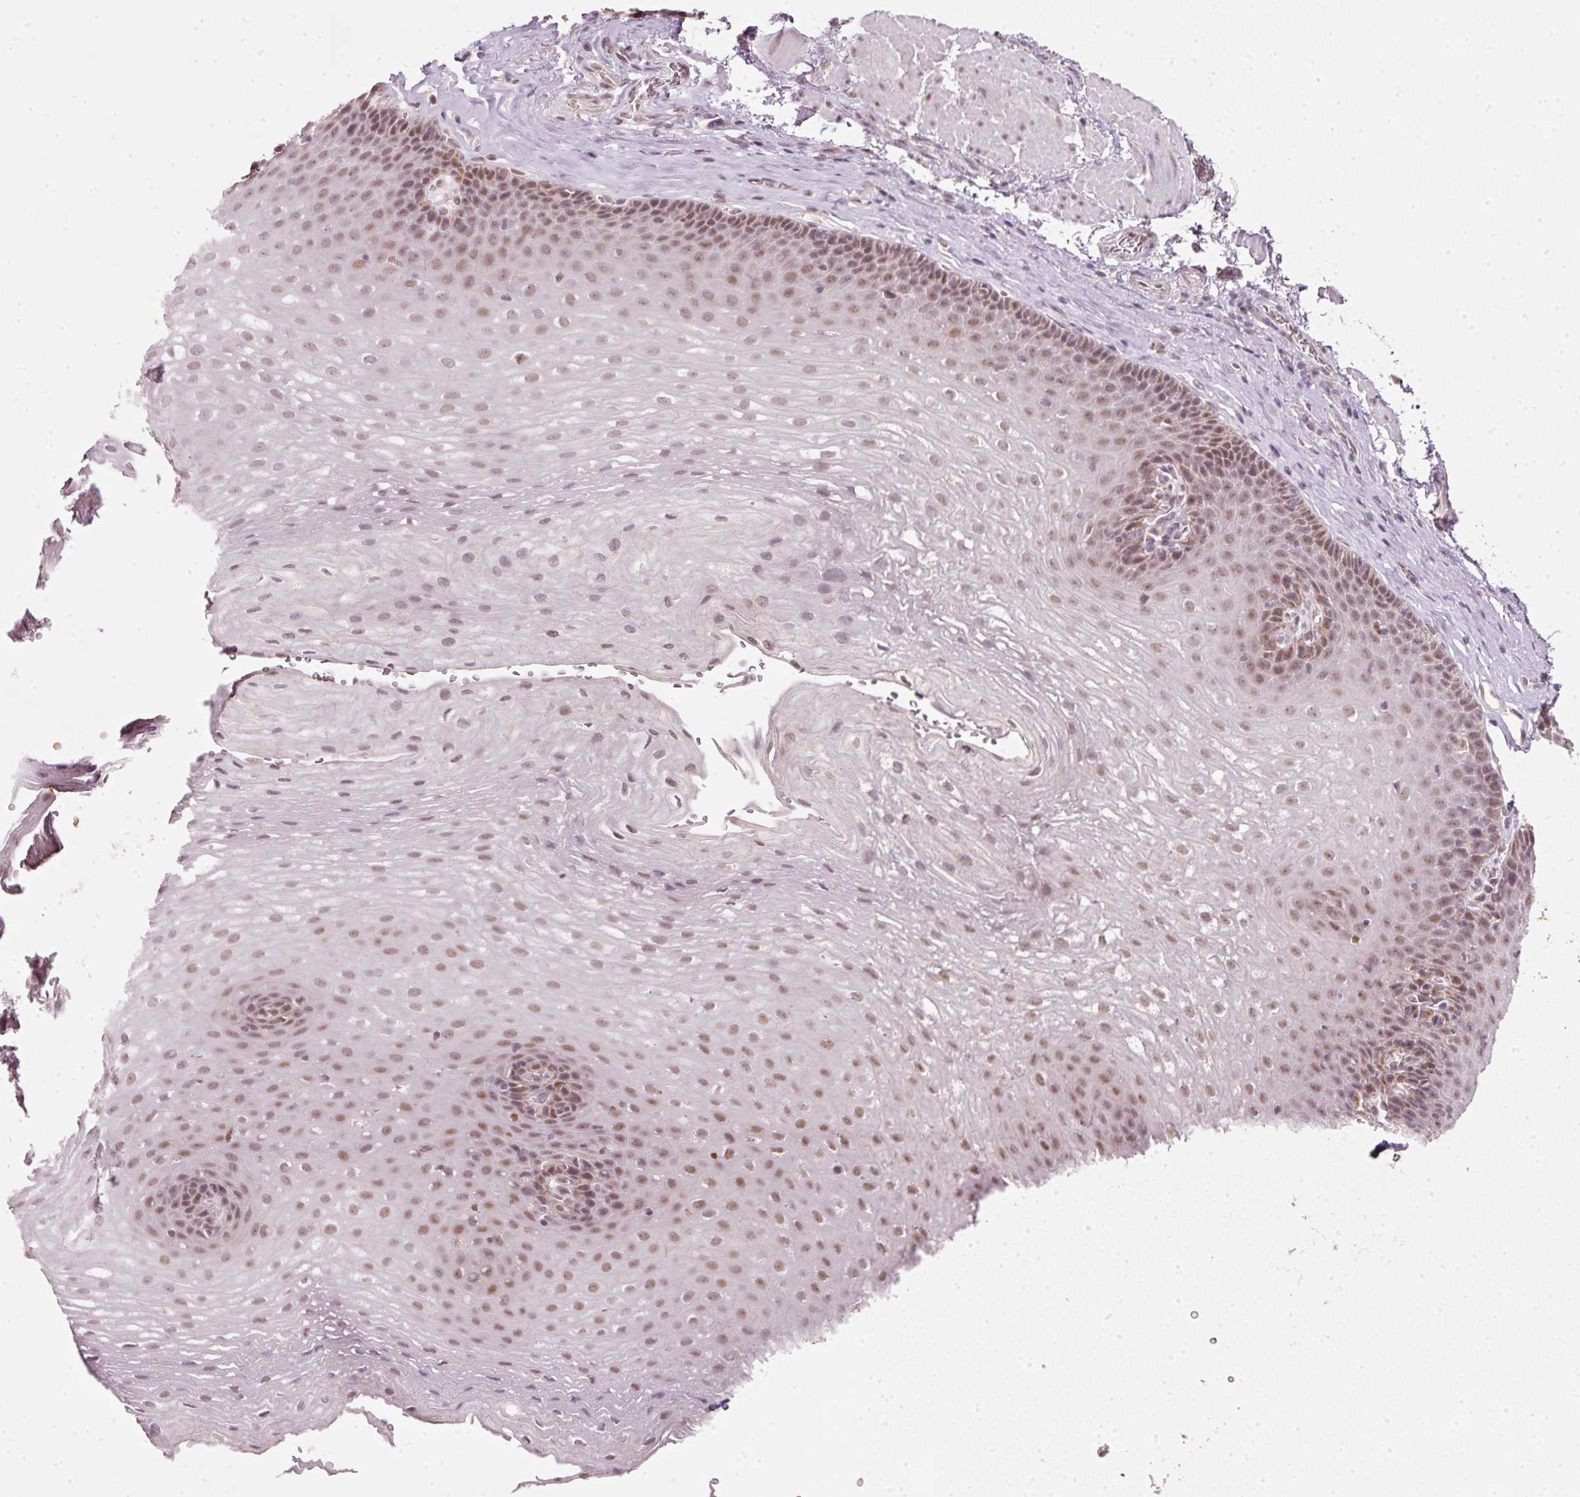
{"staining": {"intensity": "moderate", "quantity": "25%-75%", "location": "nuclear"}, "tissue": "esophagus", "cell_type": "Squamous epithelial cells", "image_type": "normal", "snomed": [{"axis": "morphology", "description": "Normal tissue, NOS"}, {"axis": "topography", "description": "Esophagus"}], "caption": "Benign esophagus was stained to show a protein in brown. There is medium levels of moderate nuclear expression in approximately 25%-75% of squamous epithelial cells.", "gene": "FSTL3", "patient": {"sex": "female", "age": 66}}